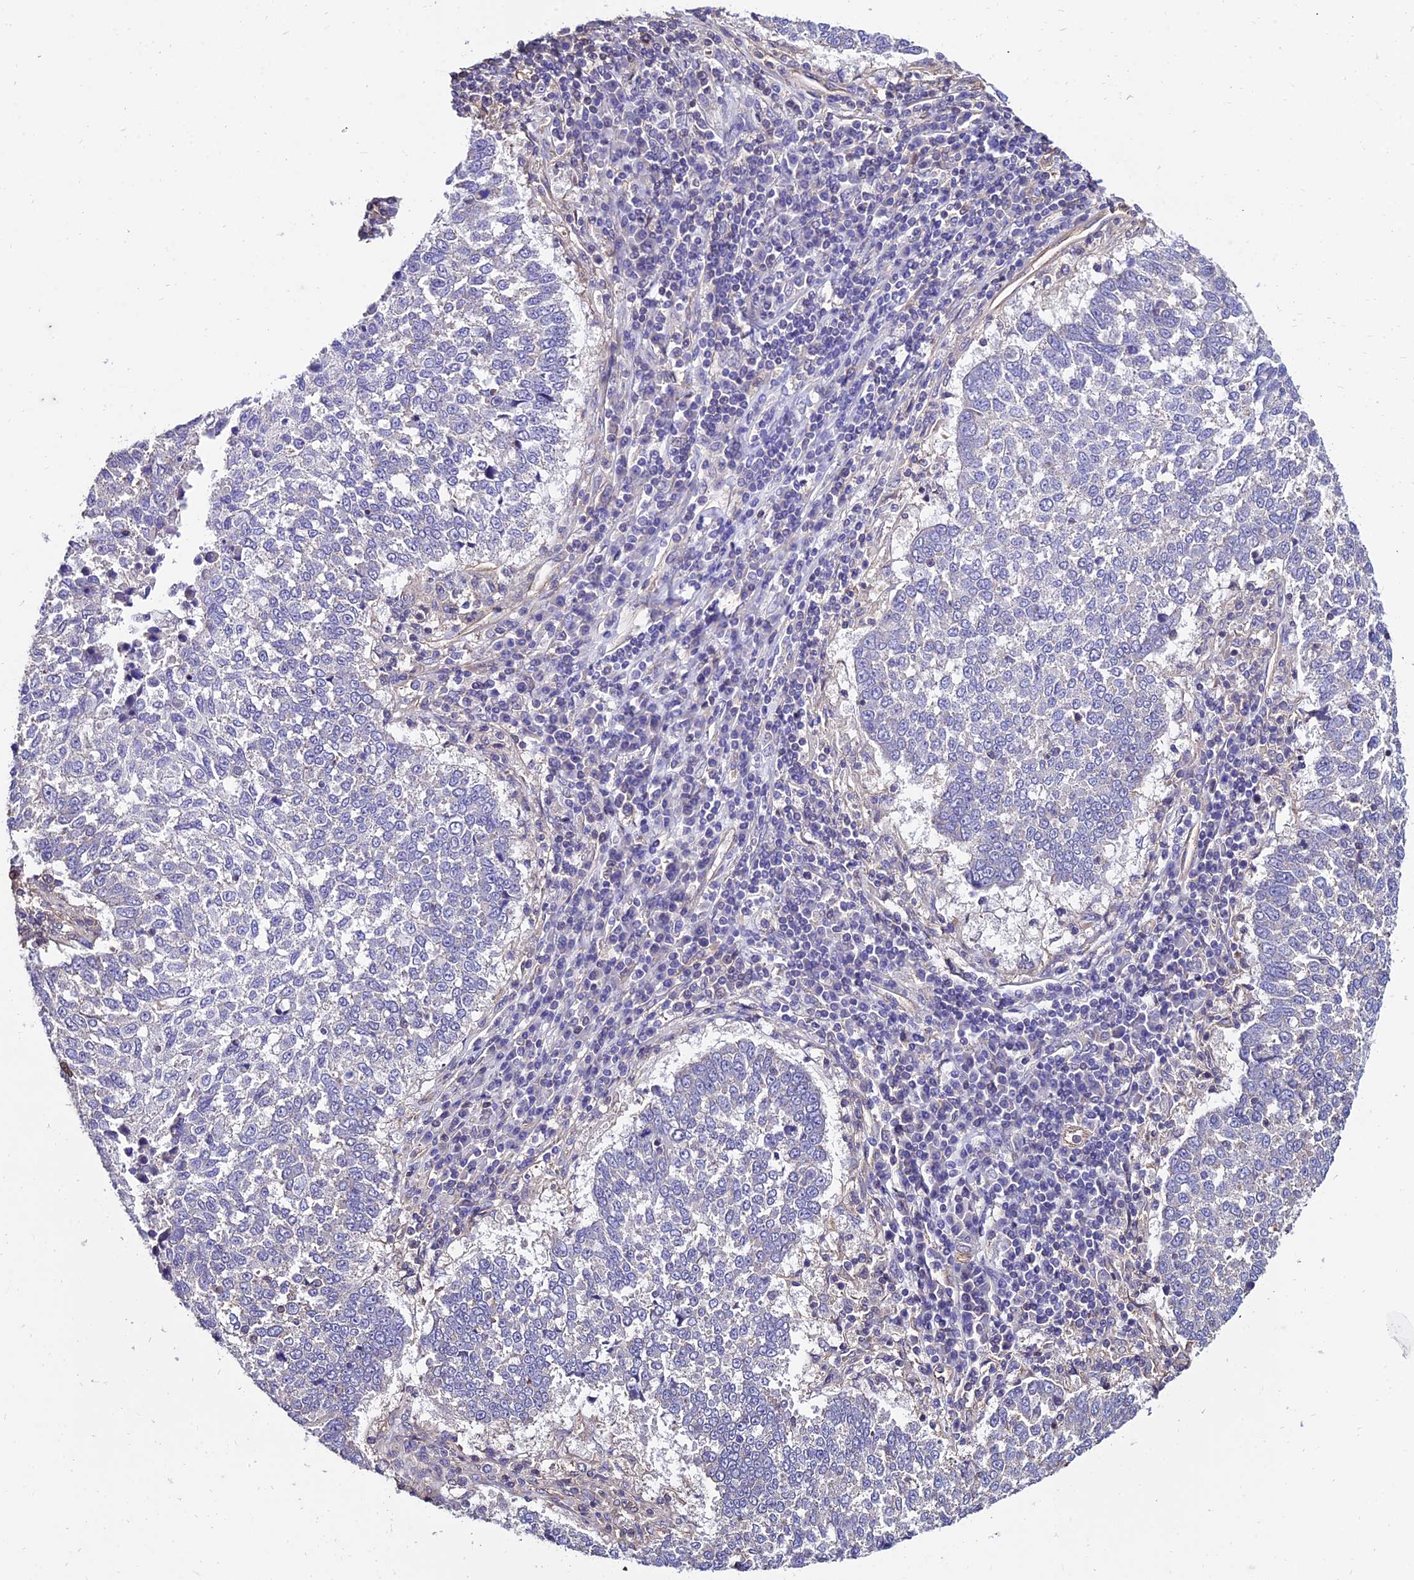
{"staining": {"intensity": "negative", "quantity": "none", "location": "none"}, "tissue": "lung cancer", "cell_type": "Tumor cells", "image_type": "cancer", "snomed": [{"axis": "morphology", "description": "Squamous cell carcinoma, NOS"}, {"axis": "topography", "description": "Lung"}], "caption": "Immunohistochemistry photomicrograph of neoplastic tissue: human lung cancer stained with DAB (3,3'-diaminobenzidine) displays no significant protein positivity in tumor cells.", "gene": "CALM2", "patient": {"sex": "male", "age": 73}}